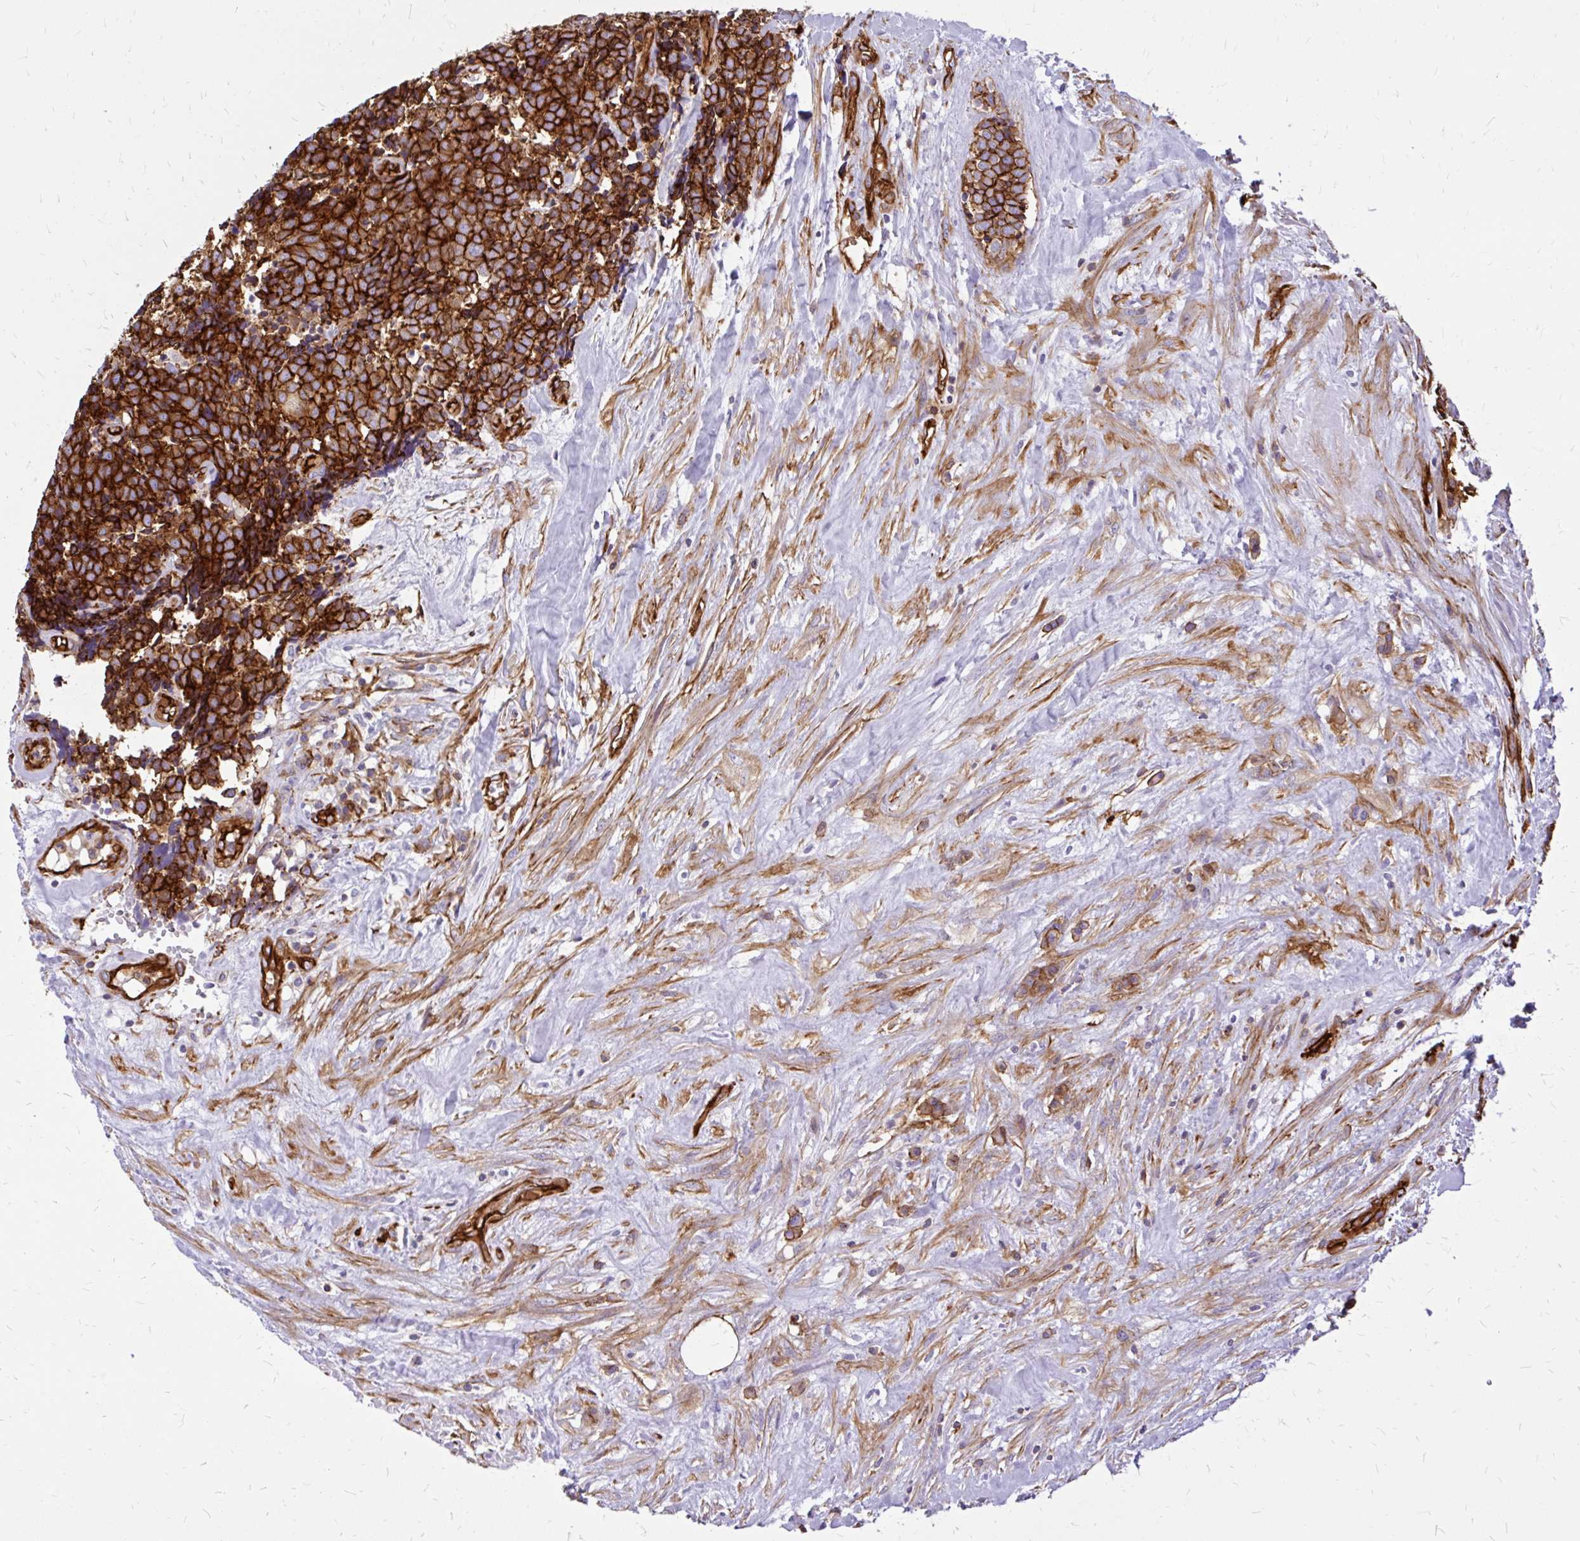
{"staining": {"intensity": "strong", "quantity": ">75%", "location": "cytoplasmic/membranous"}, "tissue": "carcinoid", "cell_type": "Tumor cells", "image_type": "cancer", "snomed": [{"axis": "morphology", "description": "Carcinoid, malignant, NOS"}, {"axis": "topography", "description": "Skin"}], "caption": "Carcinoid was stained to show a protein in brown. There is high levels of strong cytoplasmic/membranous positivity in approximately >75% of tumor cells. The staining was performed using DAB (3,3'-diaminobenzidine), with brown indicating positive protein expression. Nuclei are stained blue with hematoxylin.", "gene": "MAP1LC3B", "patient": {"sex": "female", "age": 79}}